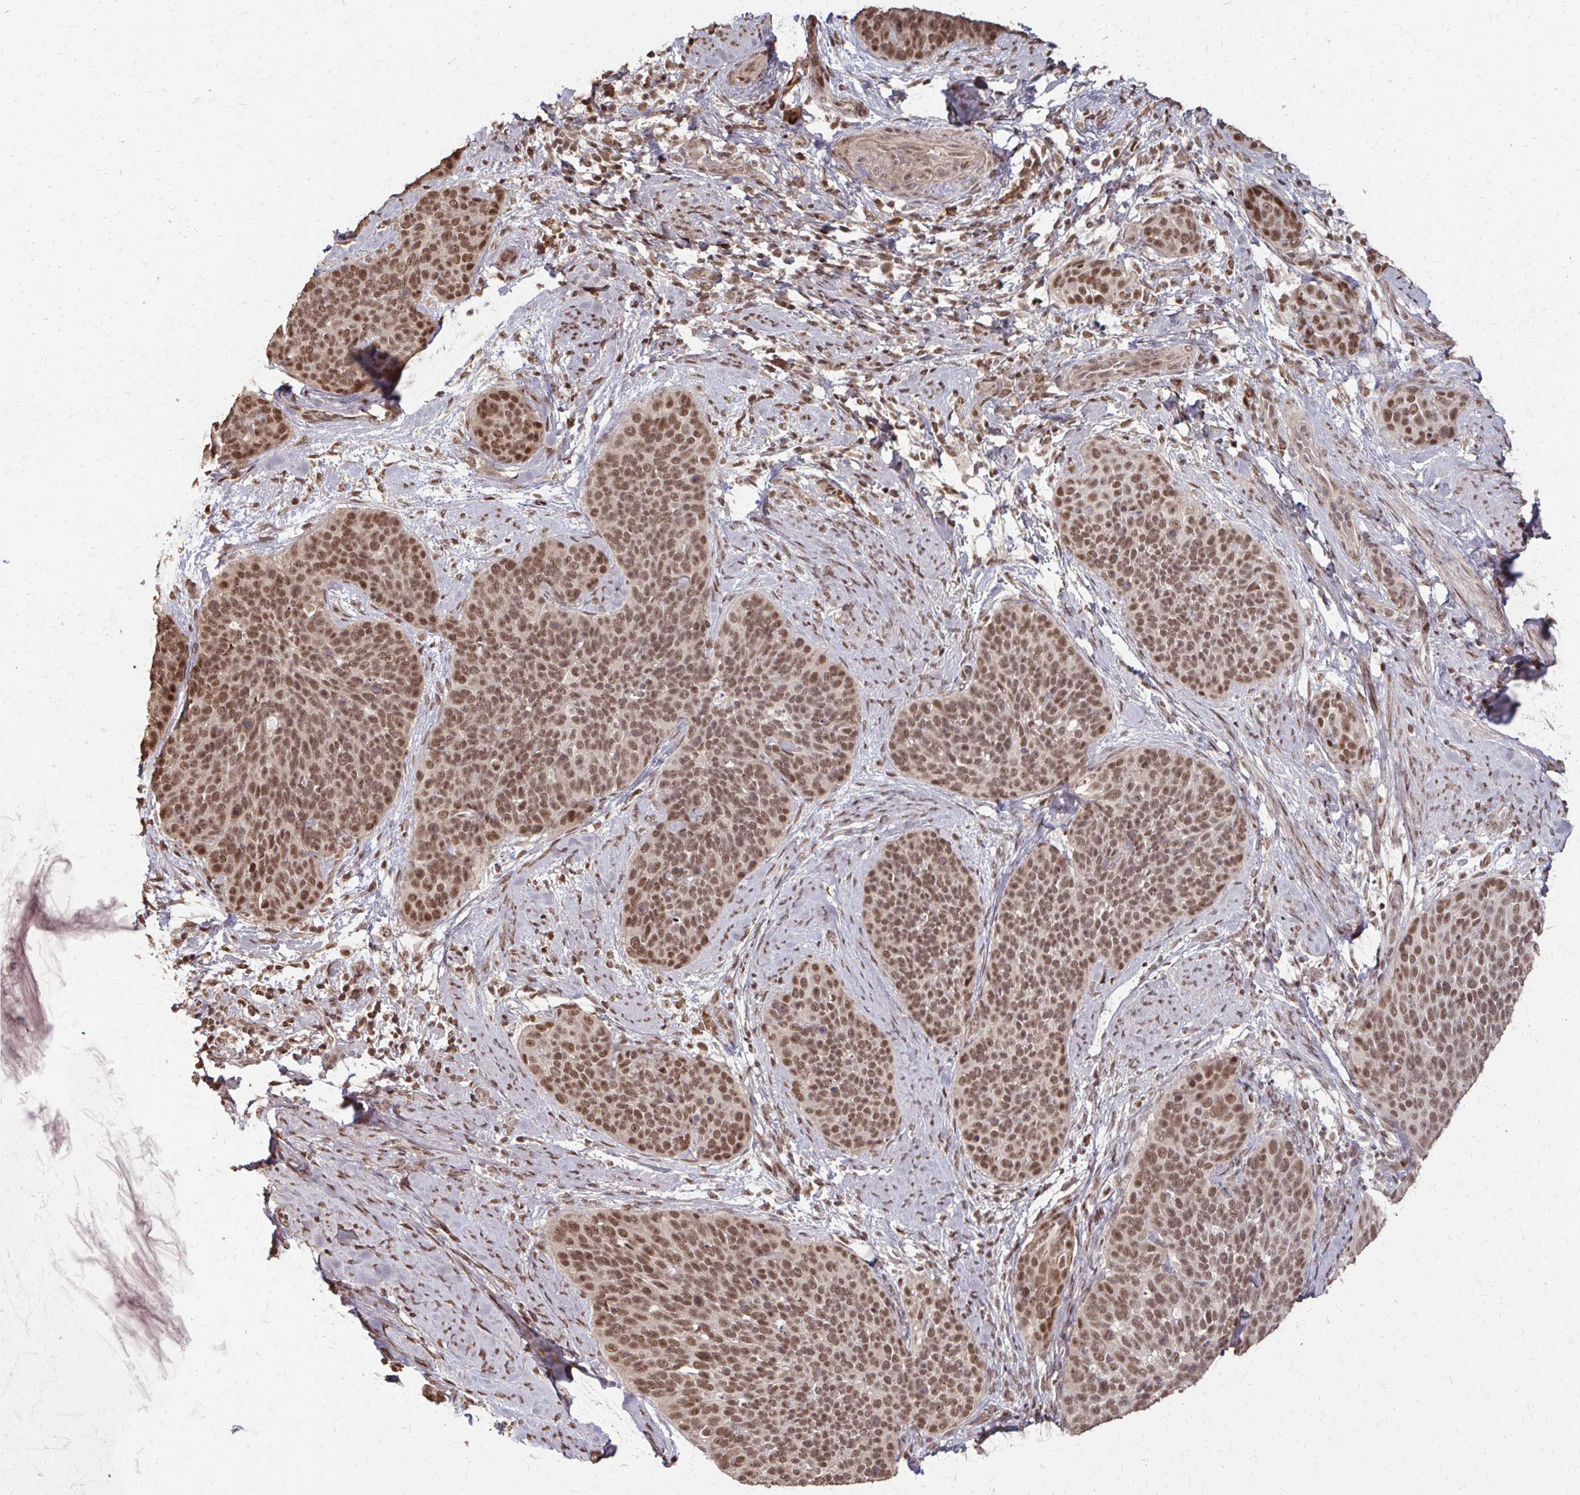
{"staining": {"intensity": "moderate", "quantity": ">75%", "location": "nuclear"}, "tissue": "cervical cancer", "cell_type": "Tumor cells", "image_type": "cancer", "snomed": [{"axis": "morphology", "description": "Squamous cell carcinoma, NOS"}, {"axis": "topography", "description": "Cervix"}], "caption": "There is medium levels of moderate nuclear staining in tumor cells of cervical cancer, as demonstrated by immunohistochemical staining (brown color).", "gene": "SS18", "patient": {"sex": "female", "age": 69}}